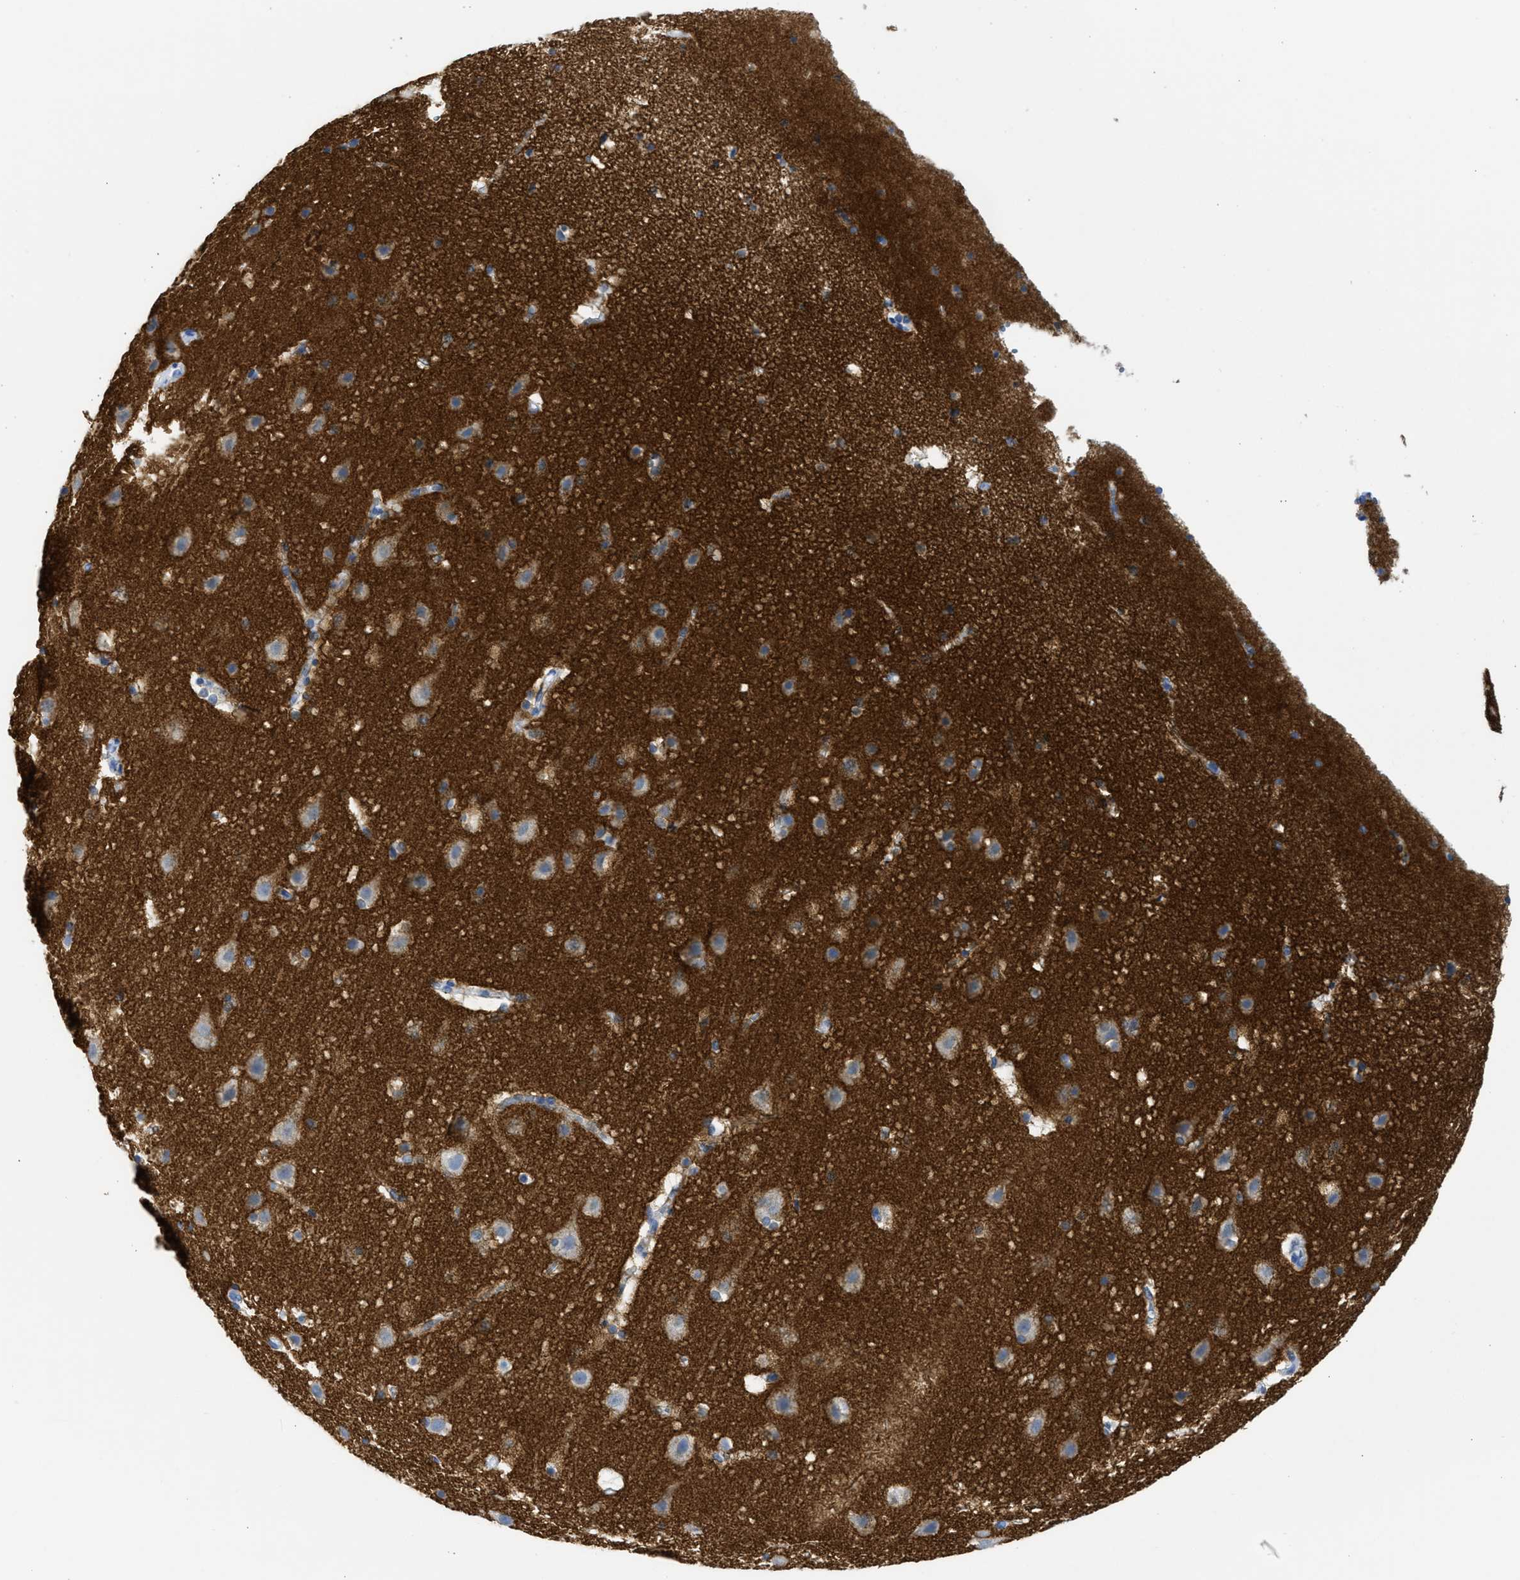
{"staining": {"intensity": "negative", "quantity": "none", "location": "none"}, "tissue": "cerebral cortex", "cell_type": "Endothelial cells", "image_type": "normal", "snomed": [{"axis": "morphology", "description": "Normal tissue, NOS"}, {"axis": "topography", "description": "Cerebral cortex"}], "caption": "IHC image of benign cerebral cortex: human cerebral cortex stained with DAB (3,3'-diaminobenzidine) reveals no significant protein positivity in endothelial cells.", "gene": "NCAM1", "patient": {"sex": "male", "age": 45}}